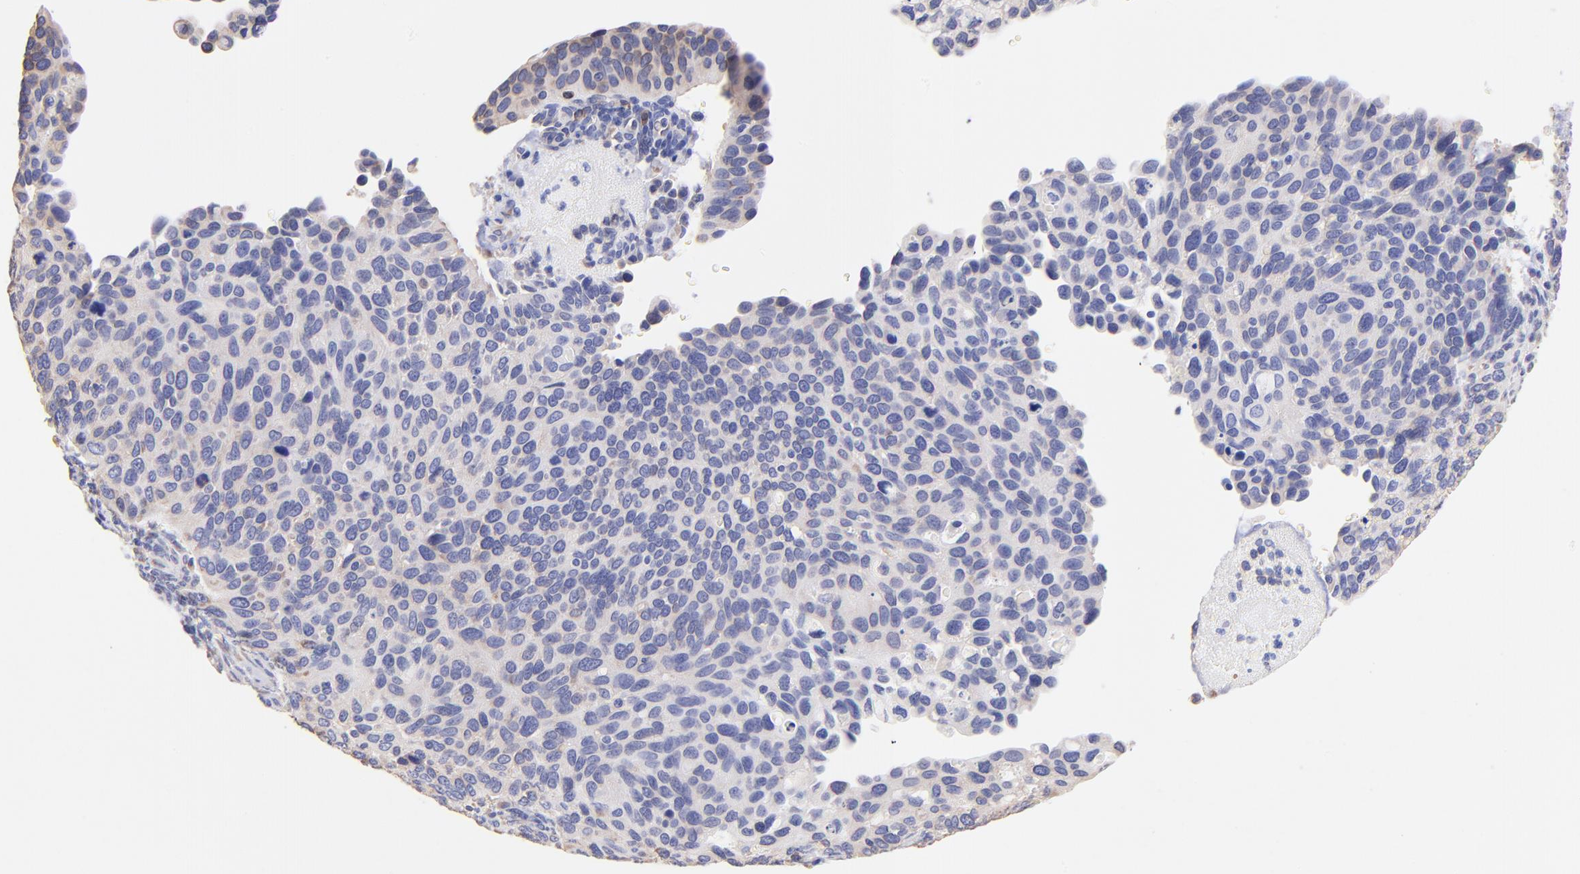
{"staining": {"intensity": "moderate", "quantity": "25%-75%", "location": "cytoplasmic/membranous"}, "tissue": "cervical cancer", "cell_type": "Tumor cells", "image_type": "cancer", "snomed": [{"axis": "morphology", "description": "Adenocarcinoma, NOS"}, {"axis": "topography", "description": "Cervix"}], "caption": "Cervical cancer (adenocarcinoma) stained with a brown dye exhibits moderate cytoplasmic/membranous positive positivity in approximately 25%-75% of tumor cells.", "gene": "RPL30", "patient": {"sex": "female", "age": 29}}